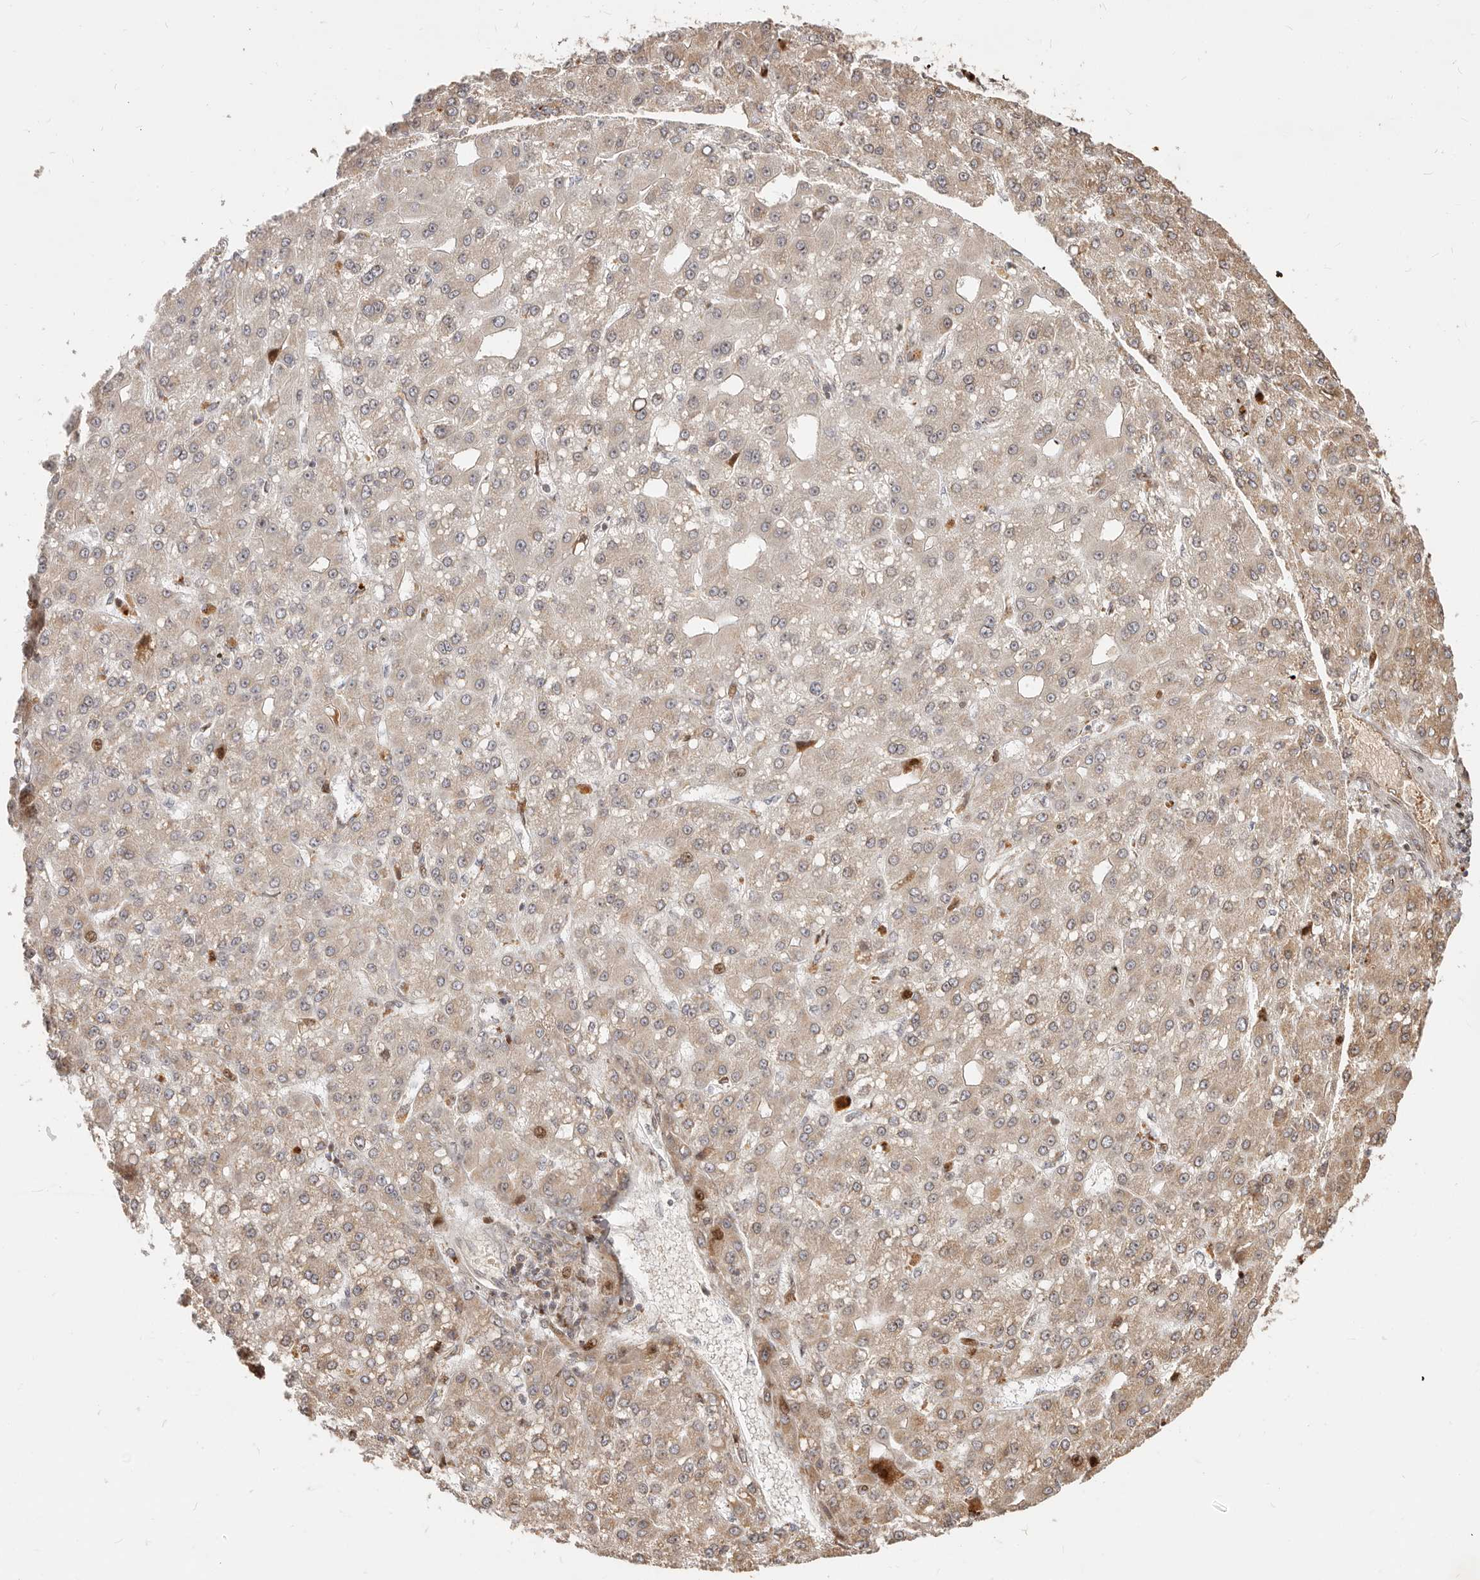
{"staining": {"intensity": "negative", "quantity": "none", "location": "none"}, "tissue": "liver cancer", "cell_type": "Tumor cells", "image_type": "cancer", "snomed": [{"axis": "morphology", "description": "Carcinoma, Hepatocellular, NOS"}, {"axis": "topography", "description": "Liver"}], "caption": "DAB (3,3'-diaminobenzidine) immunohistochemical staining of human liver cancer shows no significant positivity in tumor cells. Brightfield microscopy of immunohistochemistry (IHC) stained with DAB (3,3'-diaminobenzidine) (brown) and hematoxylin (blue), captured at high magnification.", "gene": "TRIM4", "patient": {"sex": "male", "age": 67}}